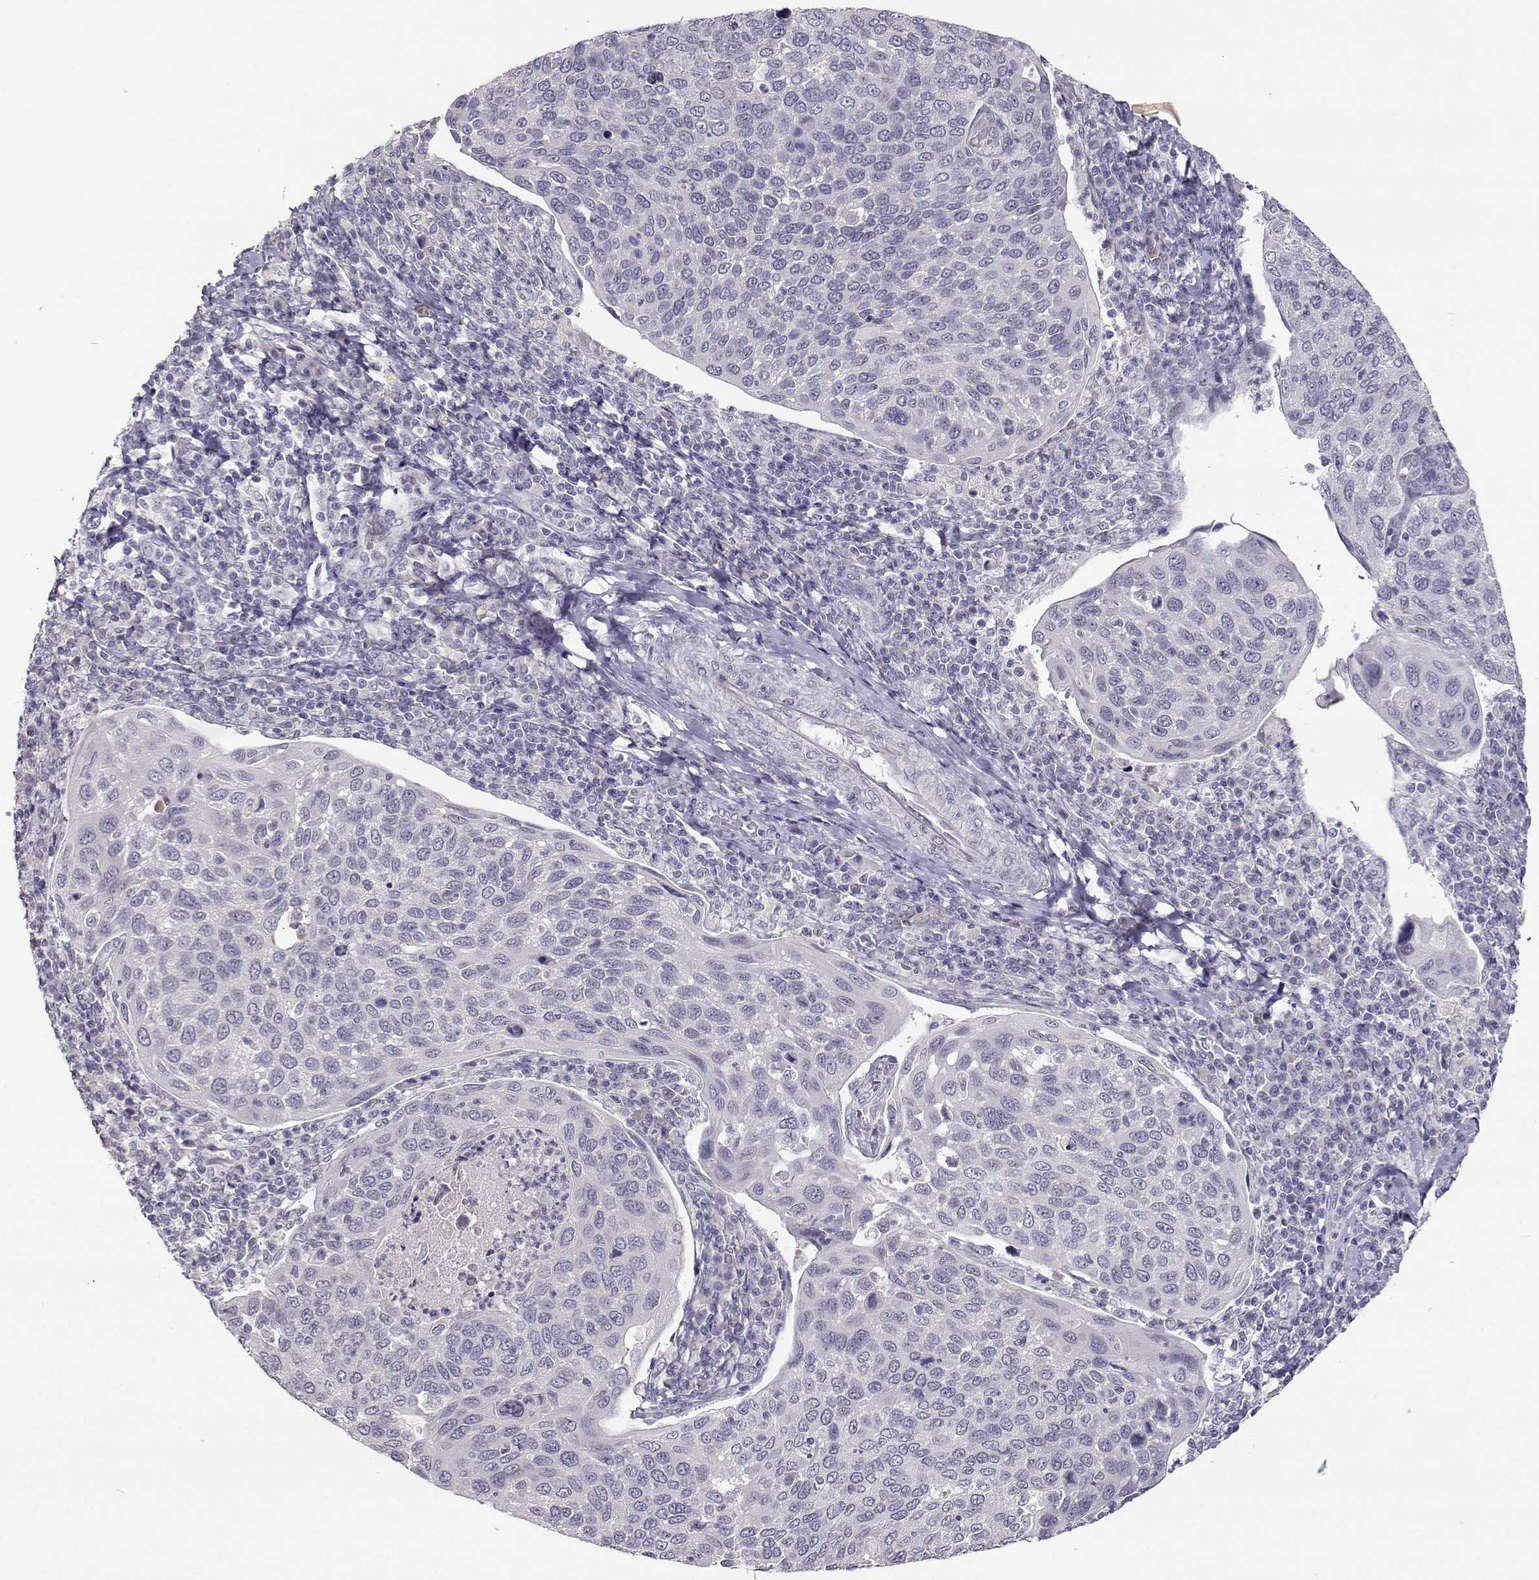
{"staining": {"intensity": "negative", "quantity": "none", "location": "none"}, "tissue": "cervical cancer", "cell_type": "Tumor cells", "image_type": "cancer", "snomed": [{"axis": "morphology", "description": "Squamous cell carcinoma, NOS"}, {"axis": "topography", "description": "Cervix"}], "caption": "High magnification brightfield microscopy of cervical squamous cell carcinoma stained with DAB (brown) and counterstained with hematoxylin (blue): tumor cells show no significant positivity.", "gene": "RHOXF2", "patient": {"sex": "female", "age": 54}}